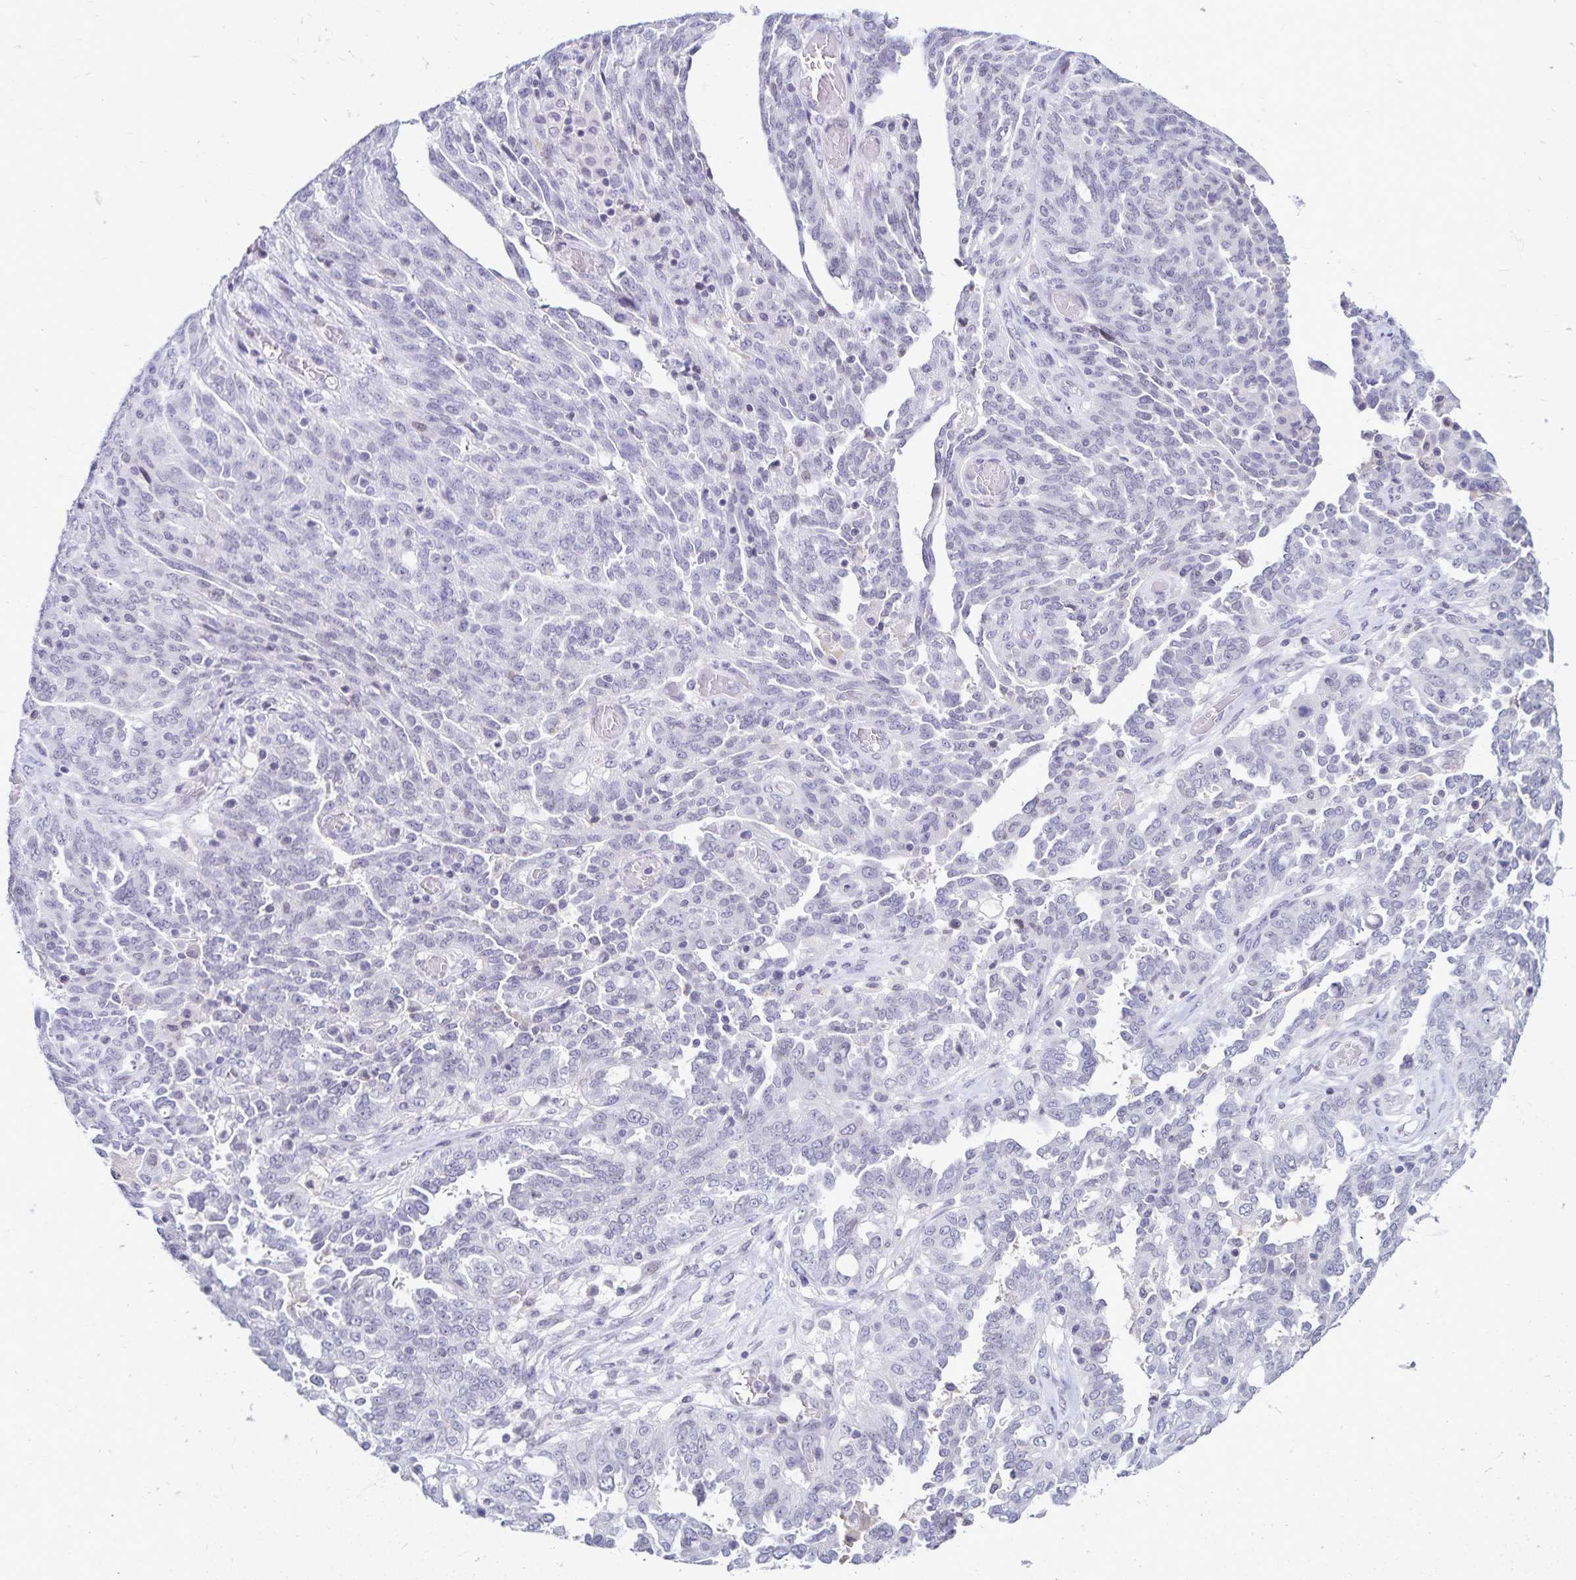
{"staining": {"intensity": "negative", "quantity": "none", "location": "none"}, "tissue": "ovarian cancer", "cell_type": "Tumor cells", "image_type": "cancer", "snomed": [{"axis": "morphology", "description": "Cystadenocarcinoma, serous, NOS"}, {"axis": "topography", "description": "Ovary"}], "caption": "Tumor cells are negative for brown protein staining in serous cystadenocarcinoma (ovarian). (DAB immunohistochemistry (IHC) with hematoxylin counter stain).", "gene": "FAM166C", "patient": {"sex": "female", "age": 67}}